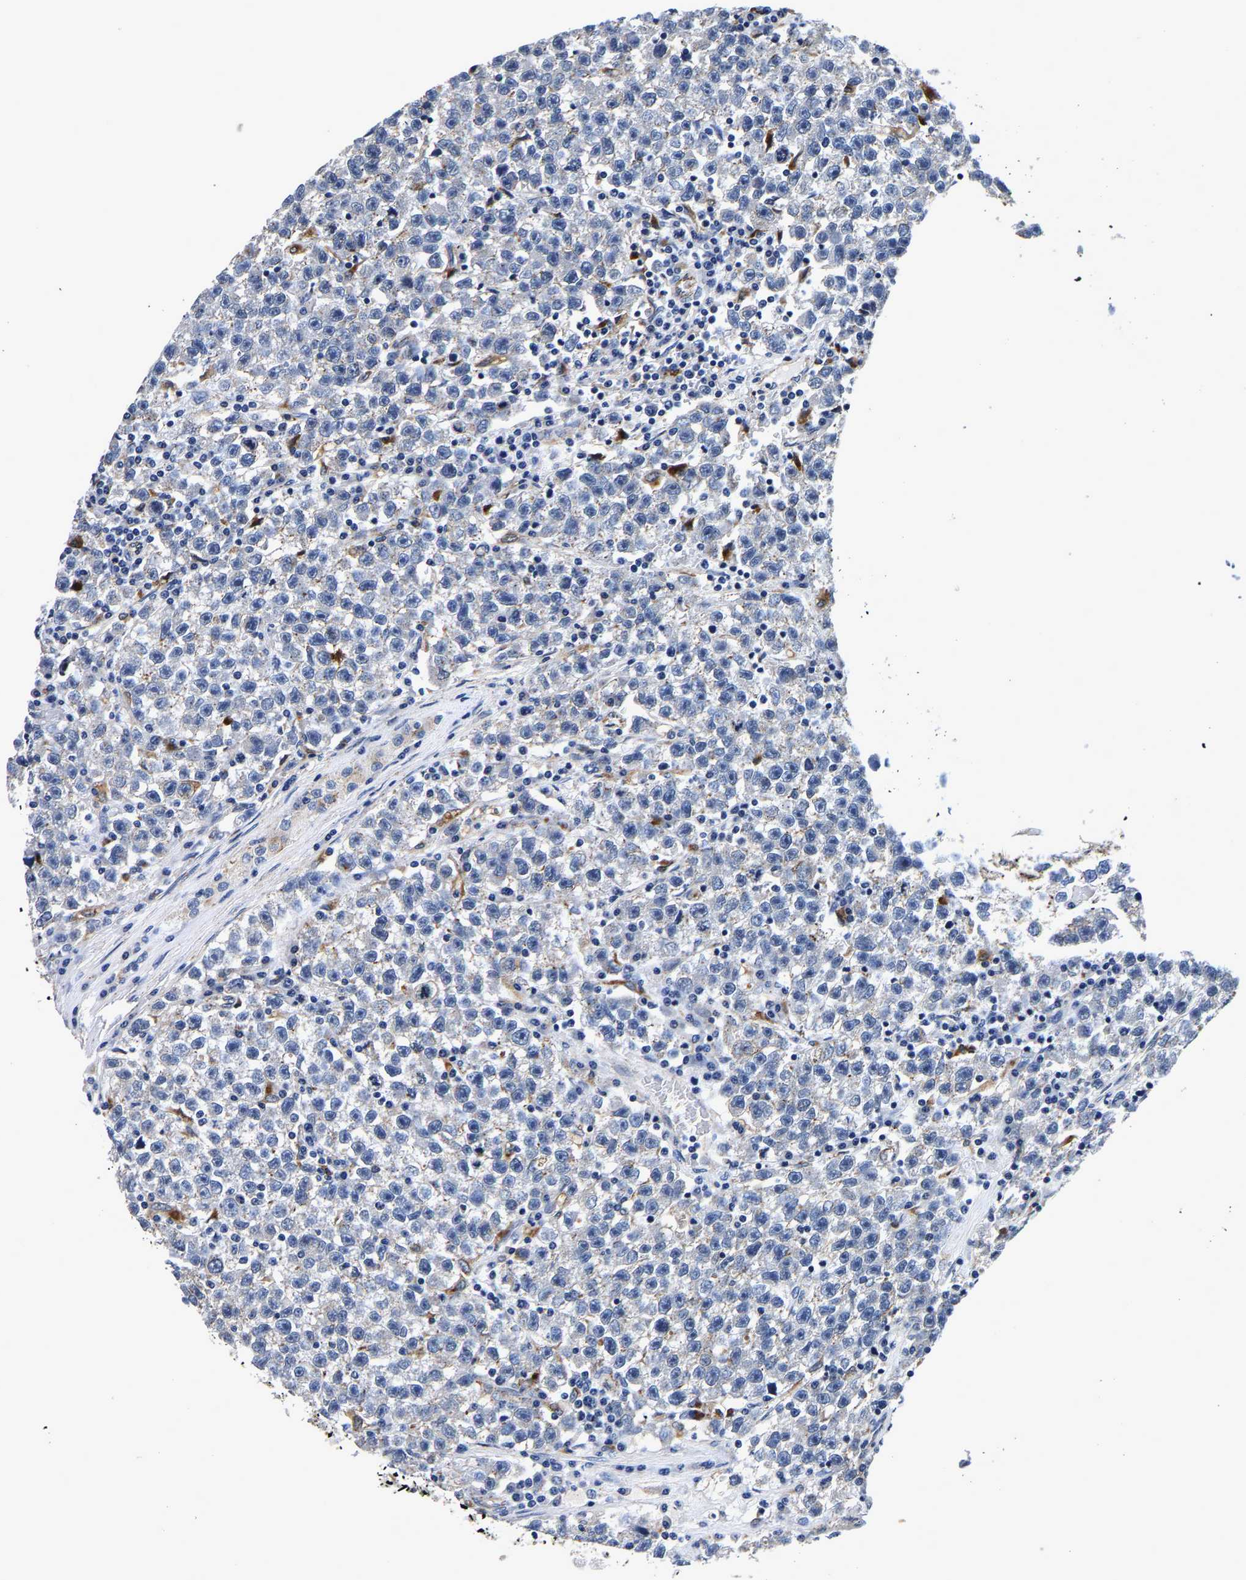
{"staining": {"intensity": "negative", "quantity": "none", "location": "none"}, "tissue": "testis cancer", "cell_type": "Tumor cells", "image_type": "cancer", "snomed": [{"axis": "morphology", "description": "Seminoma, NOS"}, {"axis": "topography", "description": "Testis"}], "caption": "Immunohistochemistry of human testis seminoma reveals no expression in tumor cells.", "gene": "GRN", "patient": {"sex": "male", "age": 22}}